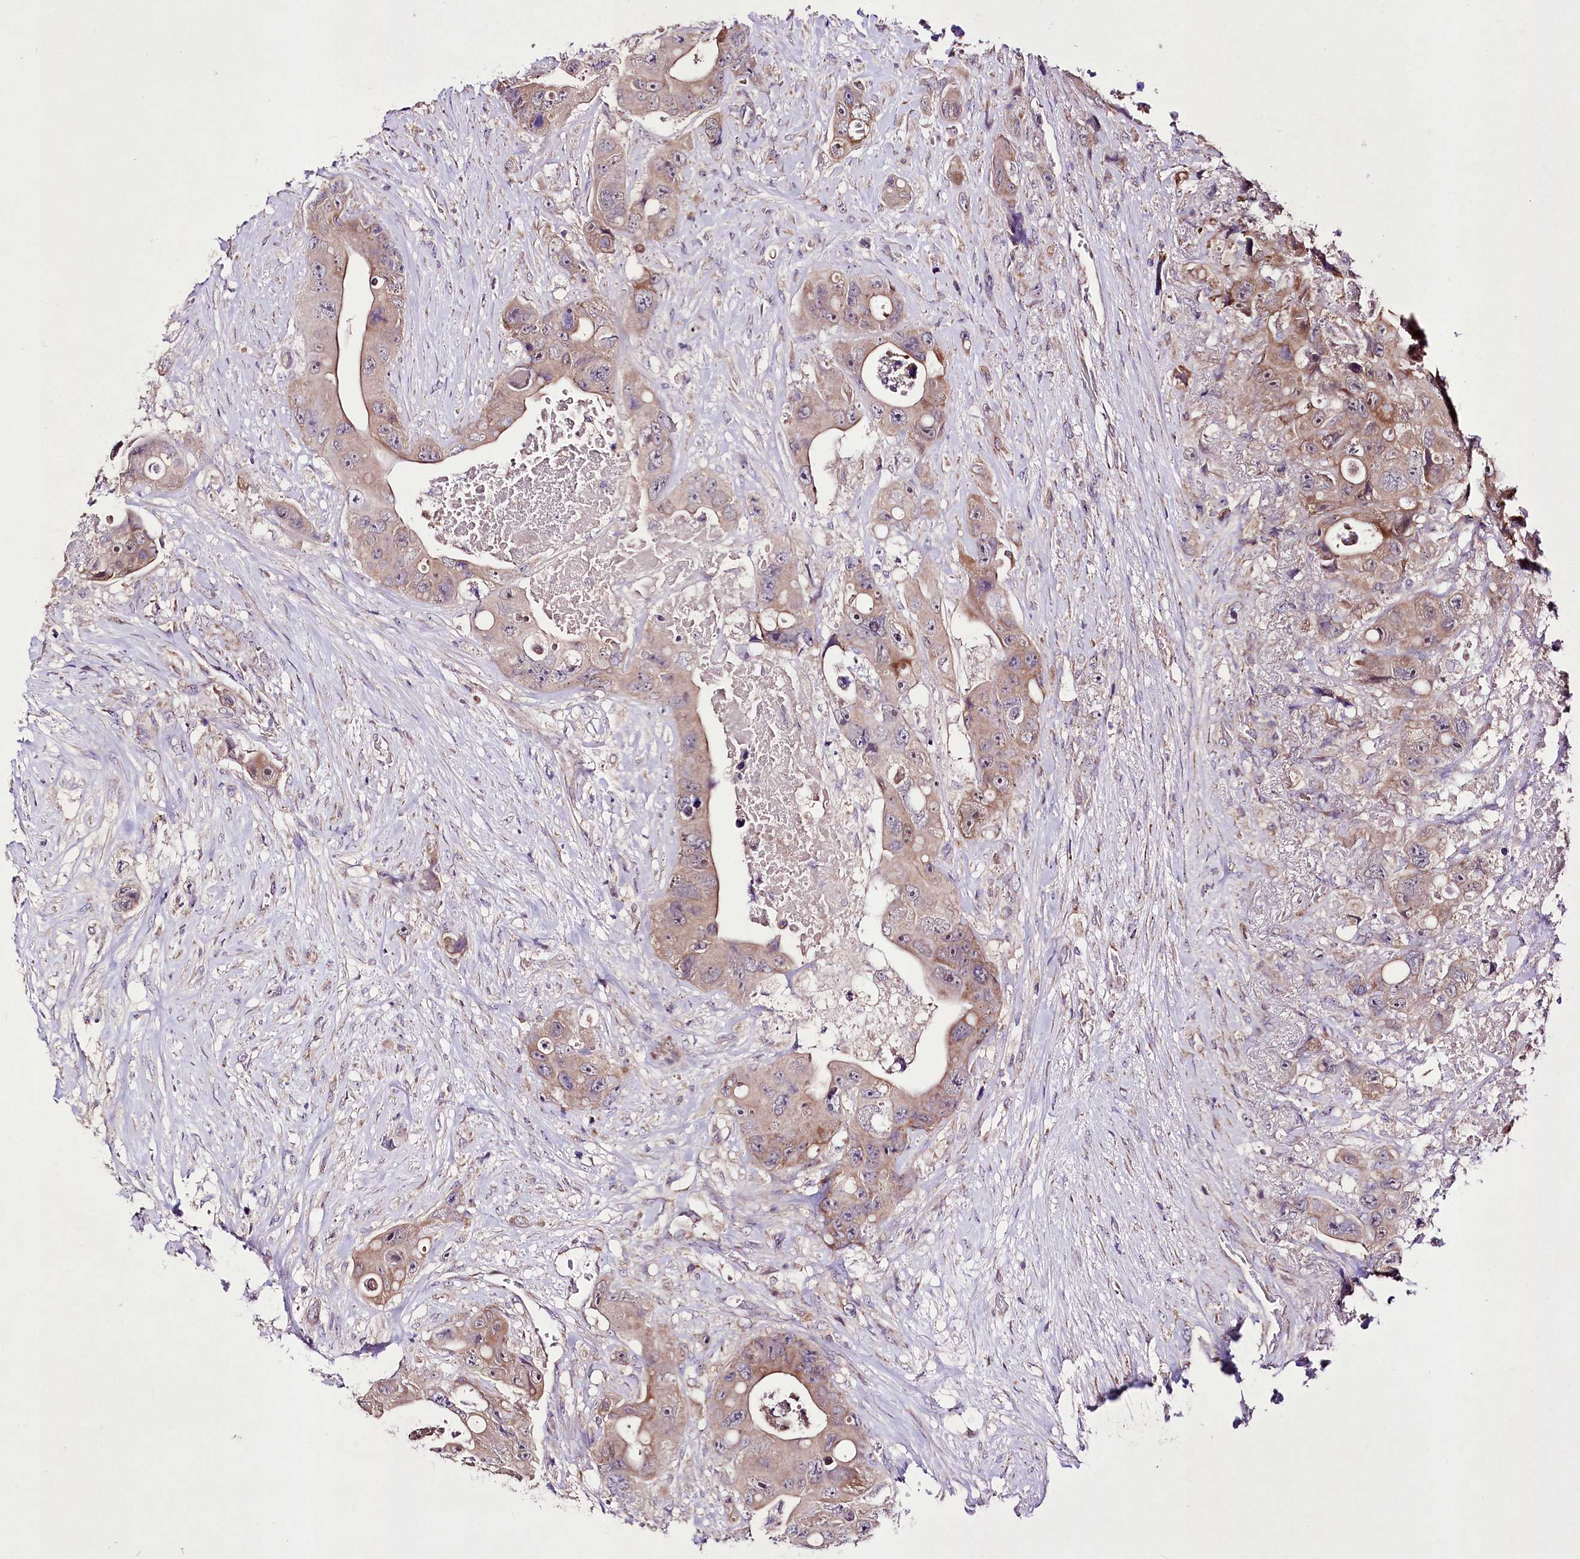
{"staining": {"intensity": "moderate", "quantity": ">75%", "location": "cytoplasmic/membranous,nuclear"}, "tissue": "colorectal cancer", "cell_type": "Tumor cells", "image_type": "cancer", "snomed": [{"axis": "morphology", "description": "Adenocarcinoma, NOS"}, {"axis": "topography", "description": "Colon"}], "caption": "Immunohistochemical staining of colorectal cancer (adenocarcinoma) displays medium levels of moderate cytoplasmic/membranous and nuclear expression in about >75% of tumor cells.", "gene": "ATE1", "patient": {"sex": "female", "age": 46}}